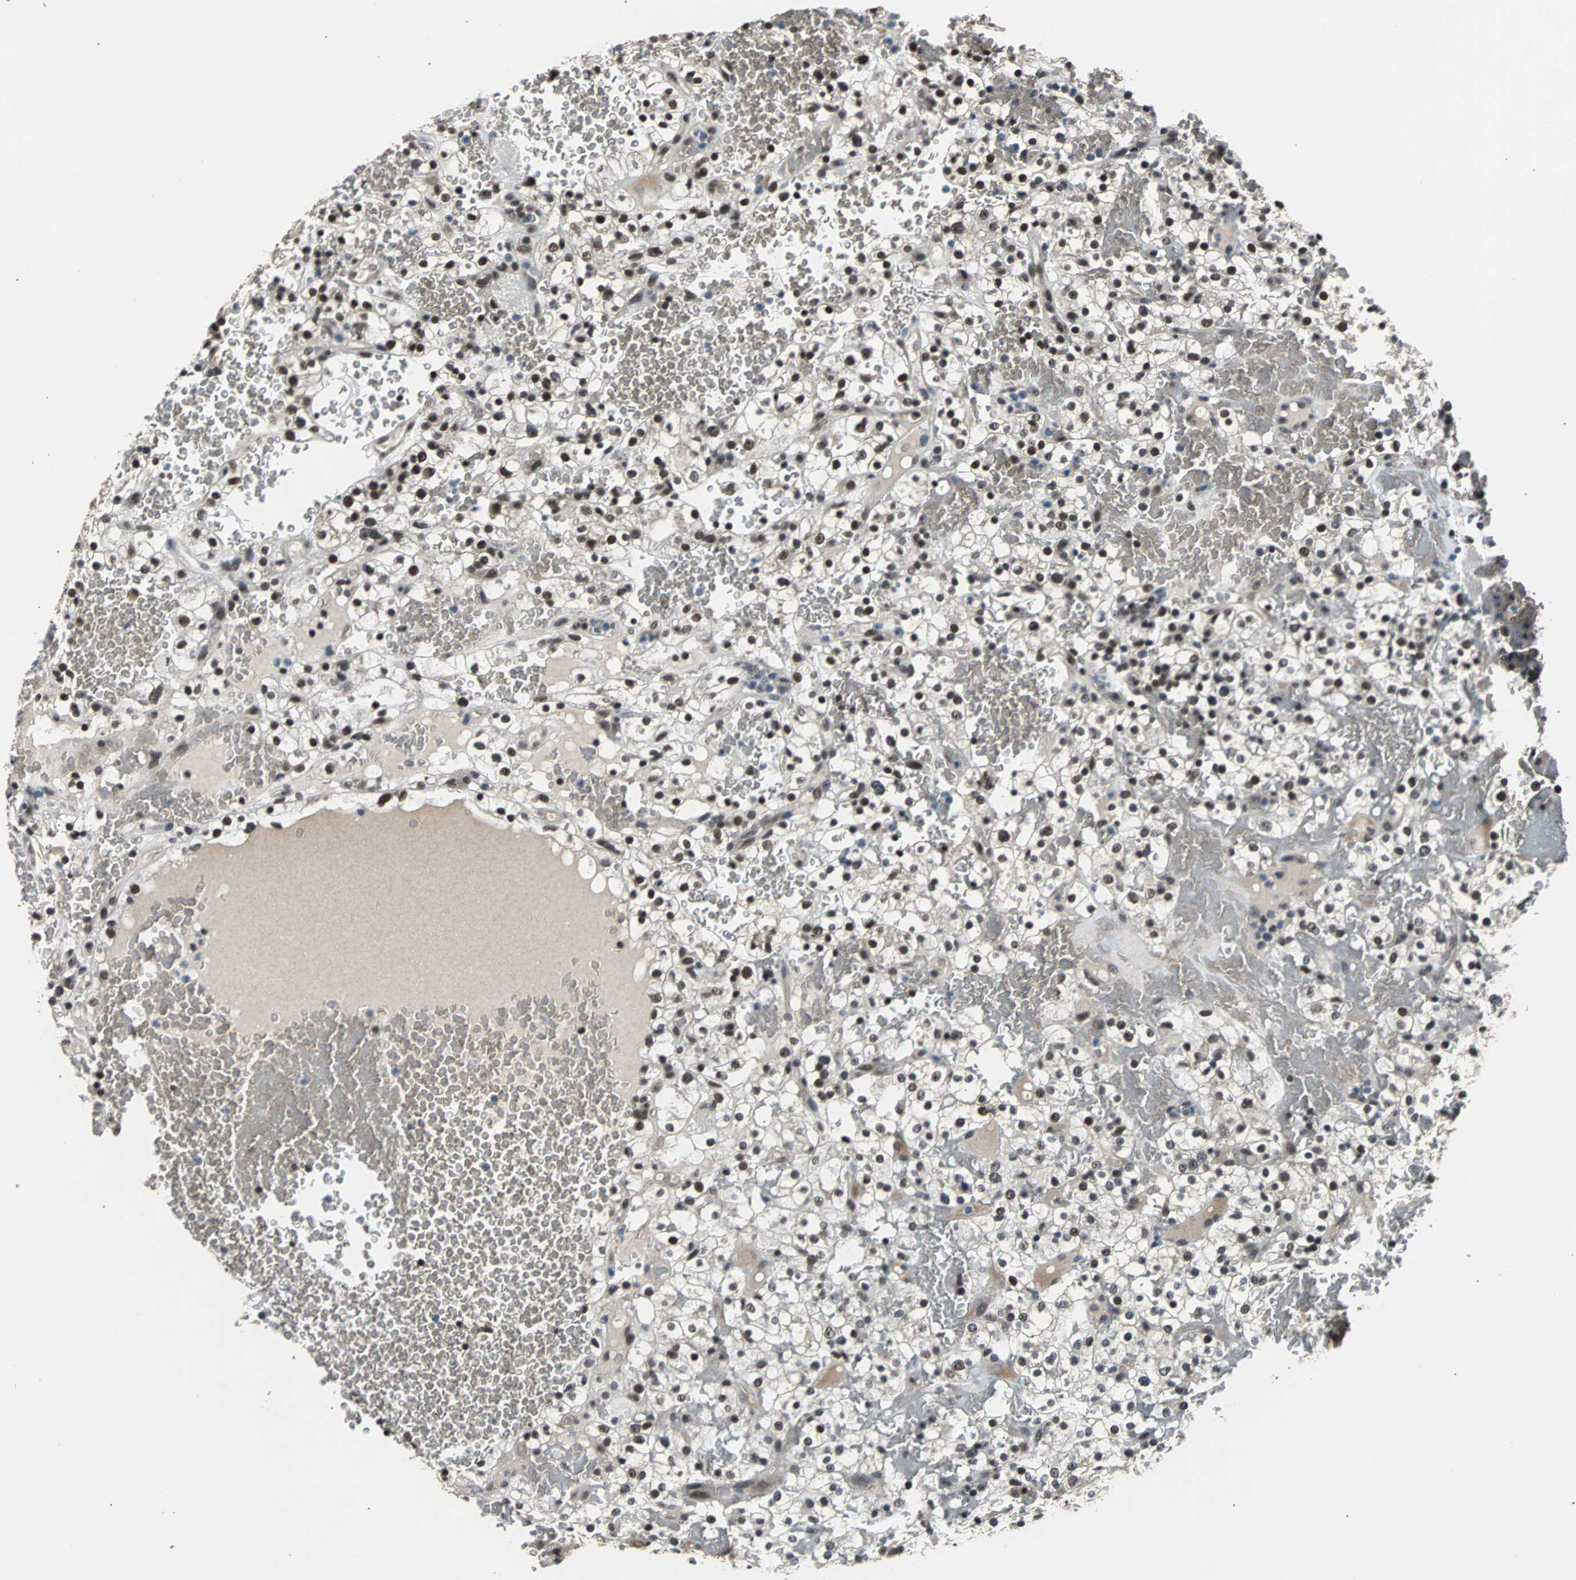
{"staining": {"intensity": "moderate", "quantity": "25%-75%", "location": "nuclear"}, "tissue": "renal cancer", "cell_type": "Tumor cells", "image_type": "cancer", "snomed": [{"axis": "morphology", "description": "Normal tissue, NOS"}, {"axis": "morphology", "description": "Adenocarcinoma, NOS"}, {"axis": "topography", "description": "Kidney"}], "caption": "A histopathology image of human adenocarcinoma (renal) stained for a protein demonstrates moderate nuclear brown staining in tumor cells.", "gene": "USP28", "patient": {"sex": "female", "age": 72}}